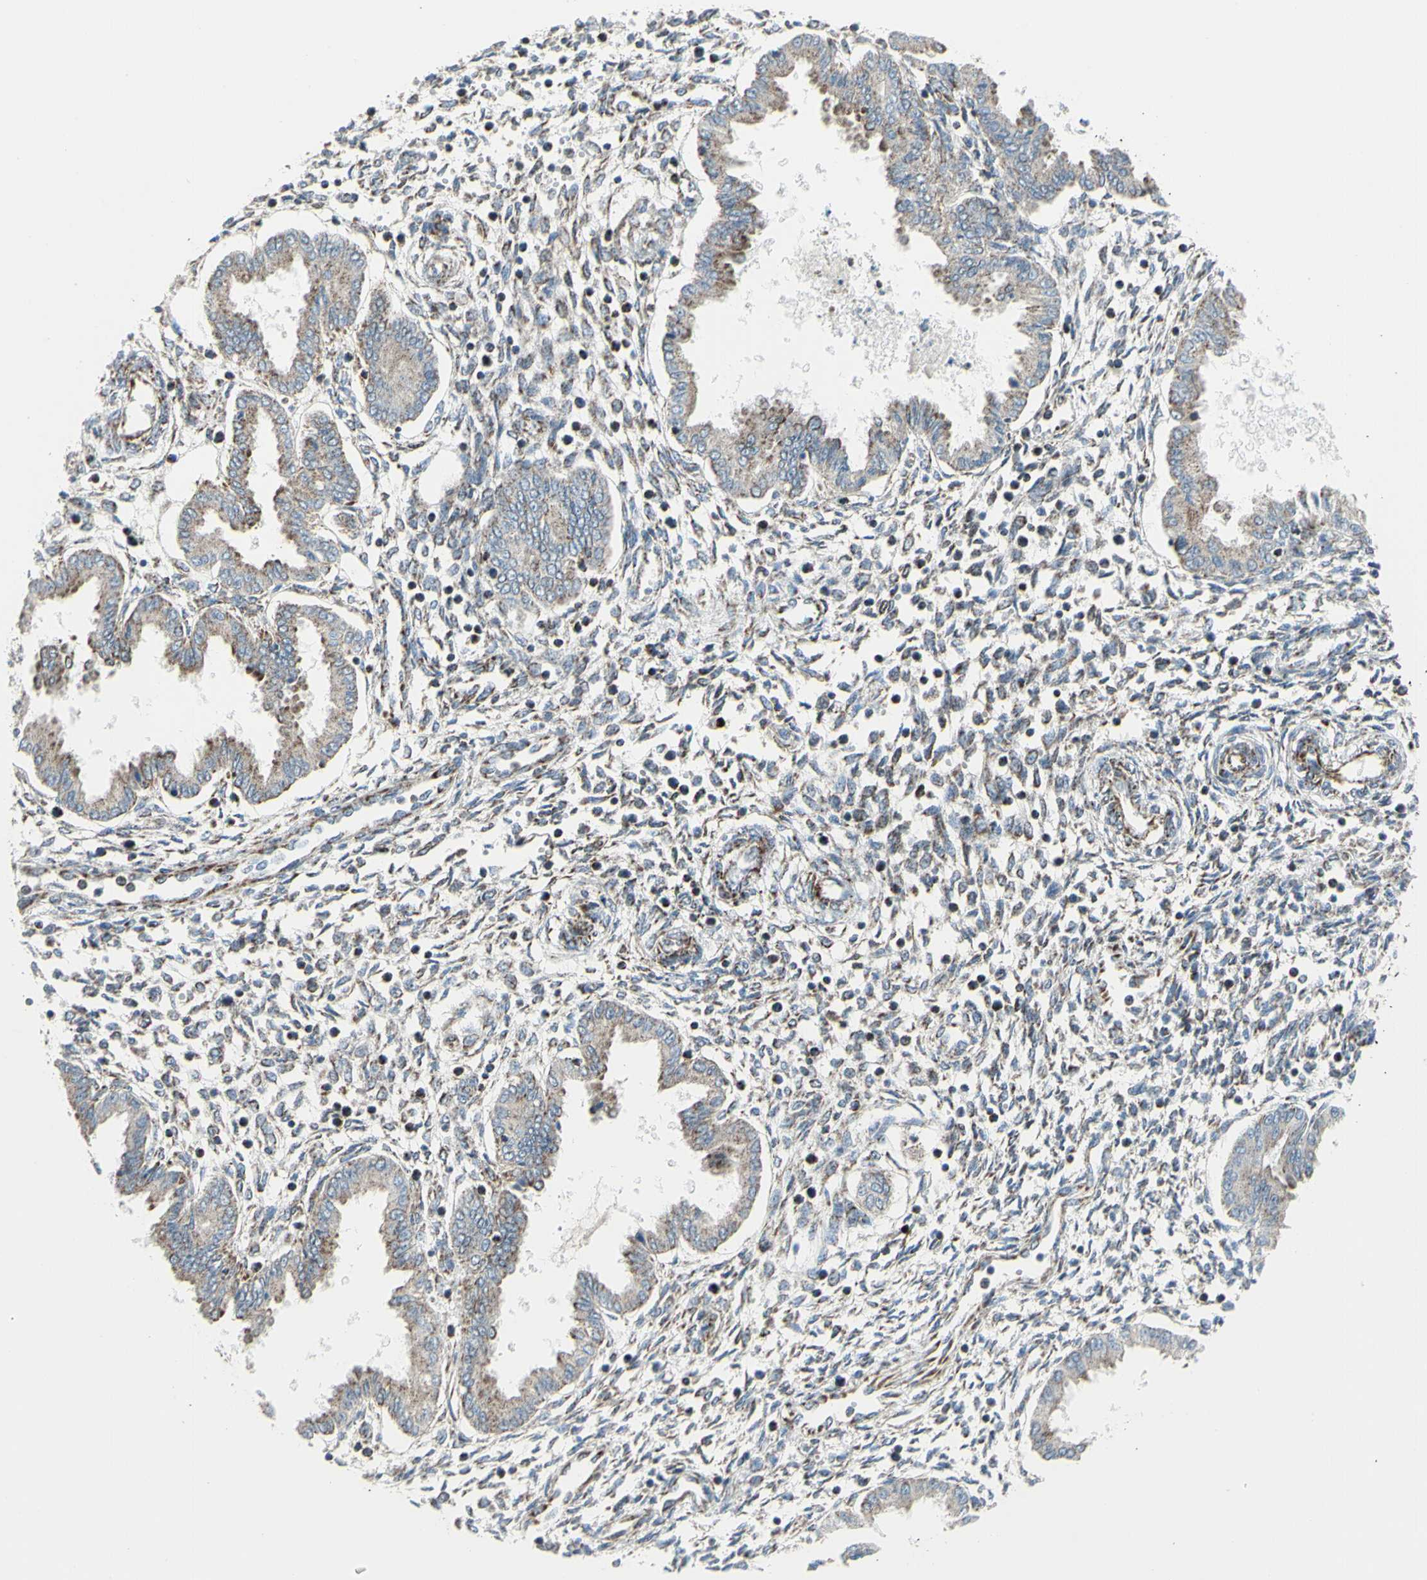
{"staining": {"intensity": "weak", "quantity": "<25%", "location": "cytoplasmic/membranous"}, "tissue": "endometrium", "cell_type": "Cells in endometrial stroma", "image_type": "normal", "snomed": [{"axis": "morphology", "description": "Normal tissue, NOS"}, {"axis": "topography", "description": "Endometrium"}], "caption": "Immunohistochemistry (IHC) photomicrograph of unremarkable endometrium: human endometrium stained with DAB reveals no significant protein positivity in cells in endometrial stroma.", "gene": "FAM171B", "patient": {"sex": "female", "age": 33}}